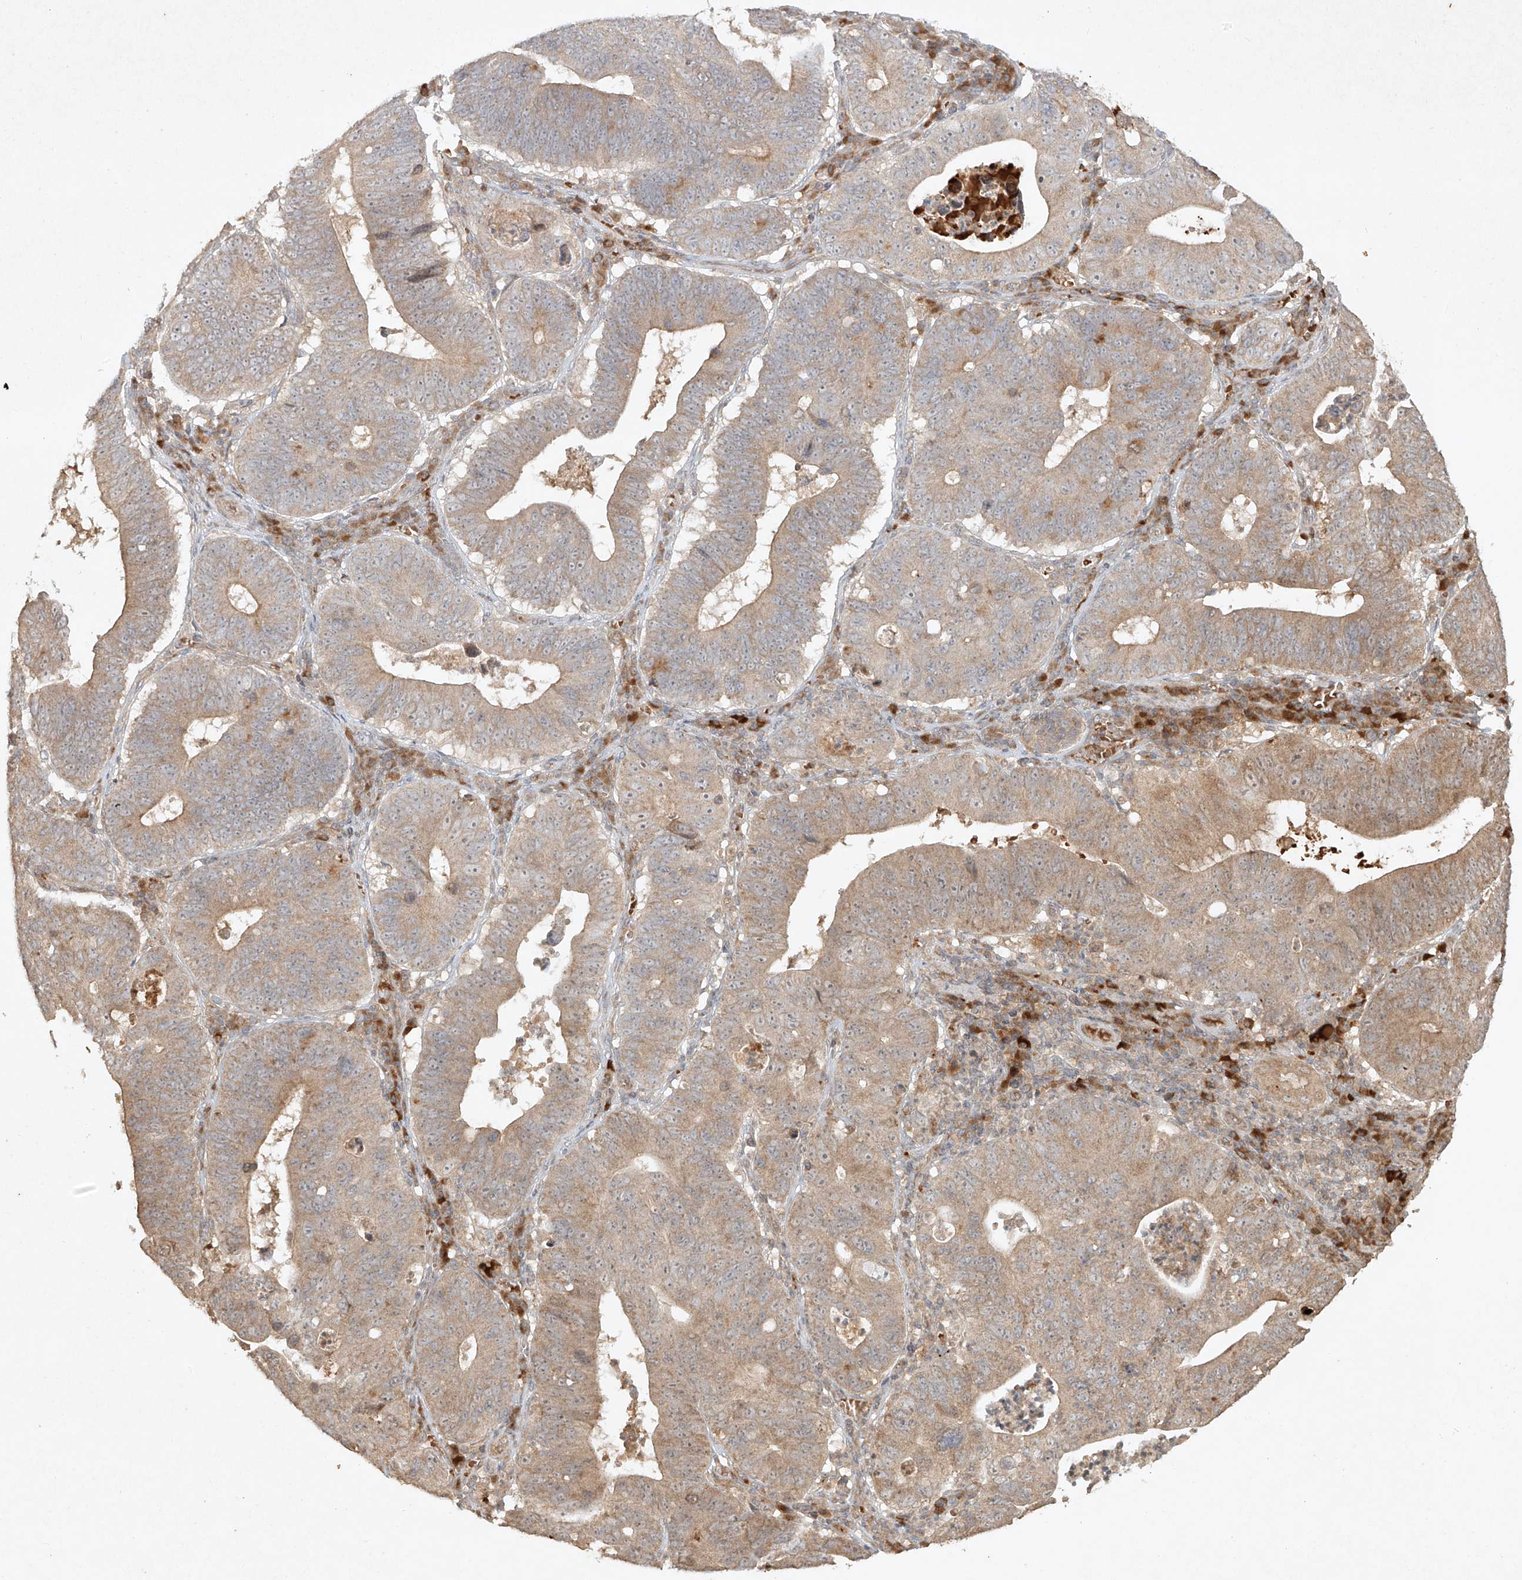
{"staining": {"intensity": "weak", "quantity": ">75%", "location": "cytoplasmic/membranous"}, "tissue": "stomach cancer", "cell_type": "Tumor cells", "image_type": "cancer", "snomed": [{"axis": "morphology", "description": "Adenocarcinoma, NOS"}, {"axis": "topography", "description": "Stomach"}], "caption": "IHC of human adenocarcinoma (stomach) shows low levels of weak cytoplasmic/membranous expression in about >75% of tumor cells.", "gene": "CYYR1", "patient": {"sex": "male", "age": 59}}